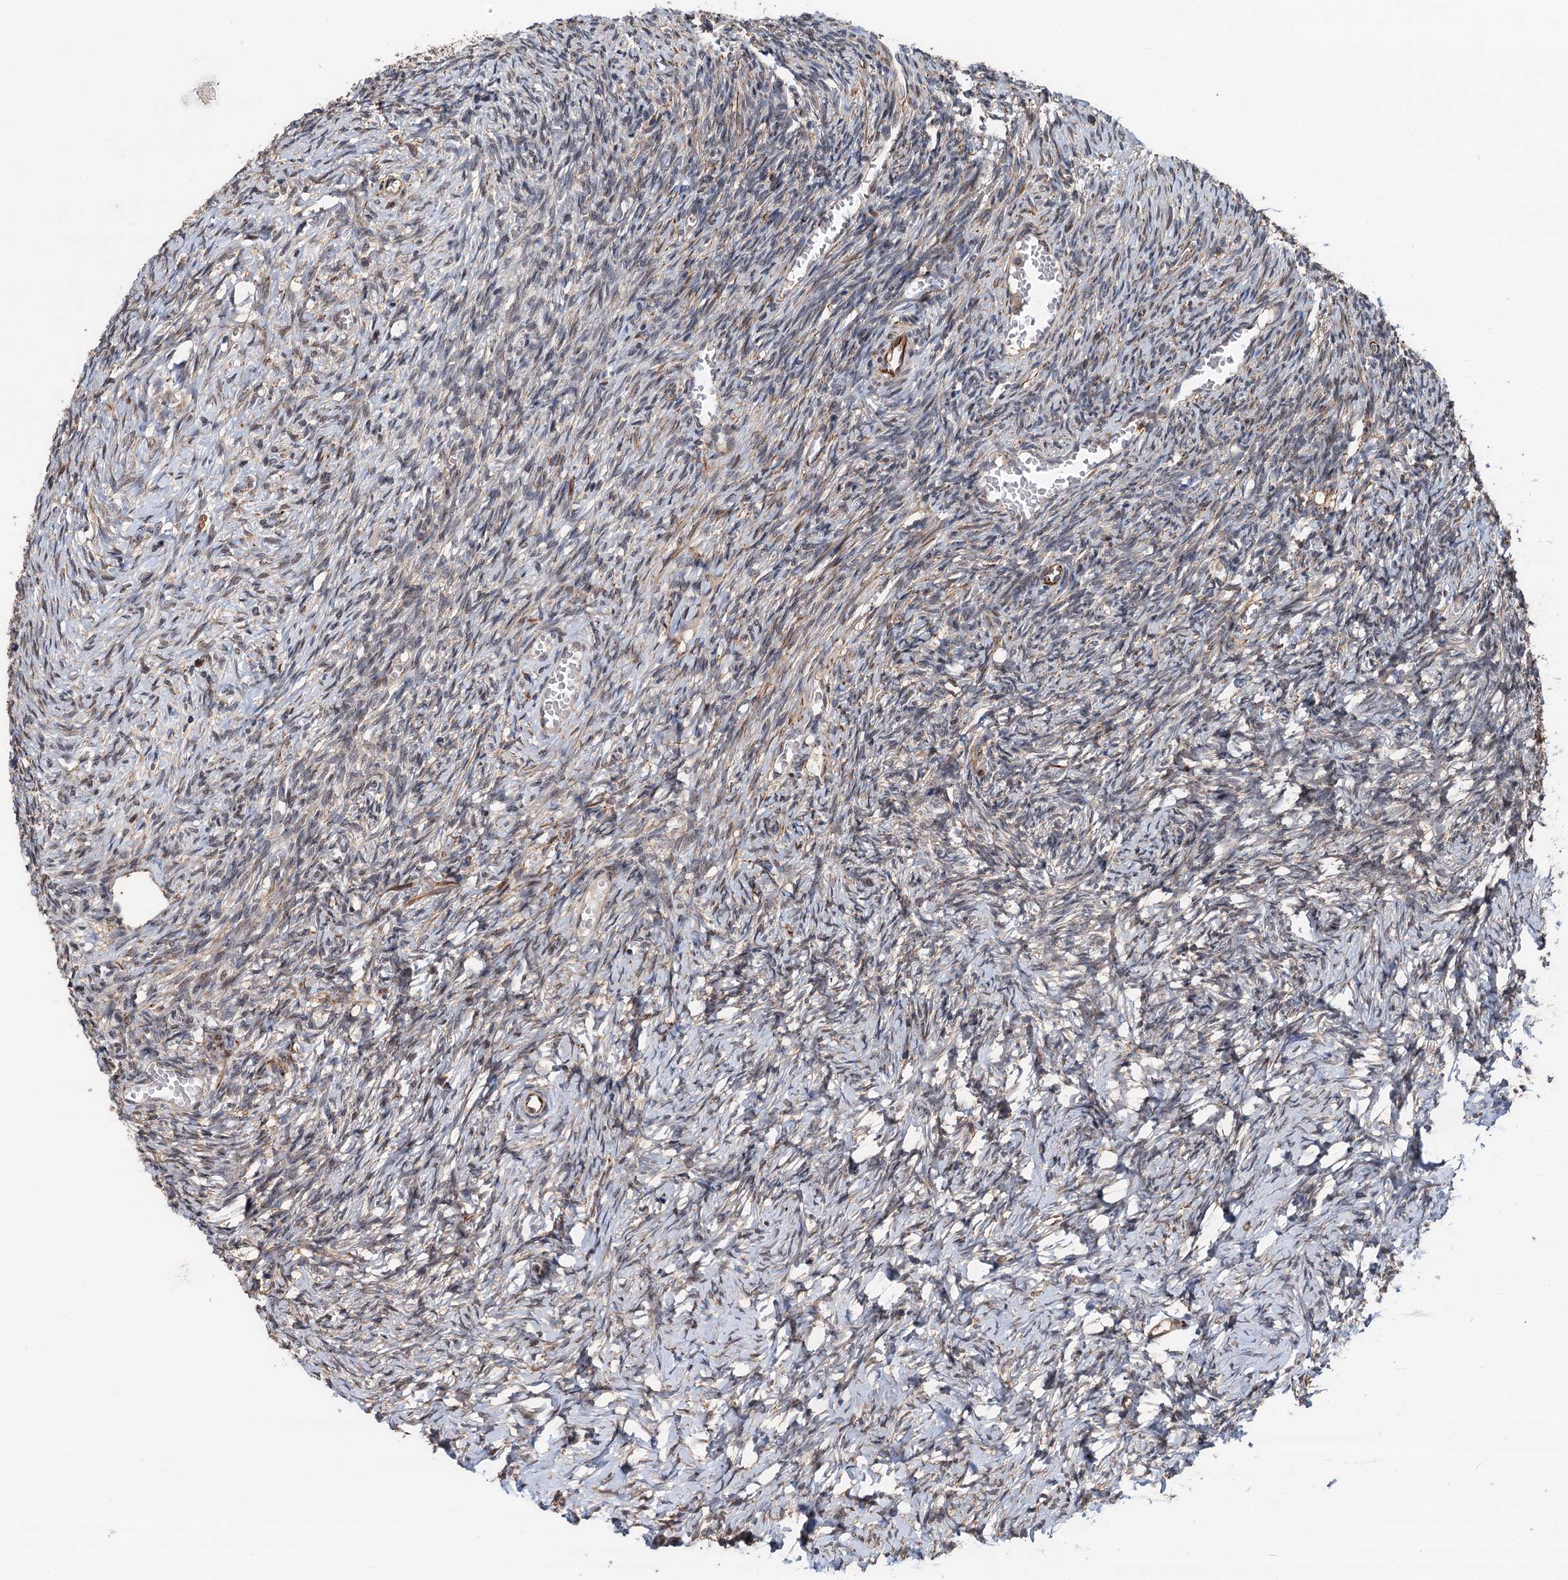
{"staining": {"intensity": "moderate", "quantity": "<25%", "location": "cytoplasmic/membranous,nuclear"}, "tissue": "ovary", "cell_type": "Ovarian stroma cells", "image_type": "normal", "snomed": [{"axis": "morphology", "description": "Normal tissue, NOS"}, {"axis": "topography", "description": "Ovary"}], "caption": "IHC of benign human ovary exhibits low levels of moderate cytoplasmic/membranous,nuclear positivity in approximately <25% of ovarian stroma cells.", "gene": "TMA16", "patient": {"sex": "female", "age": 27}}